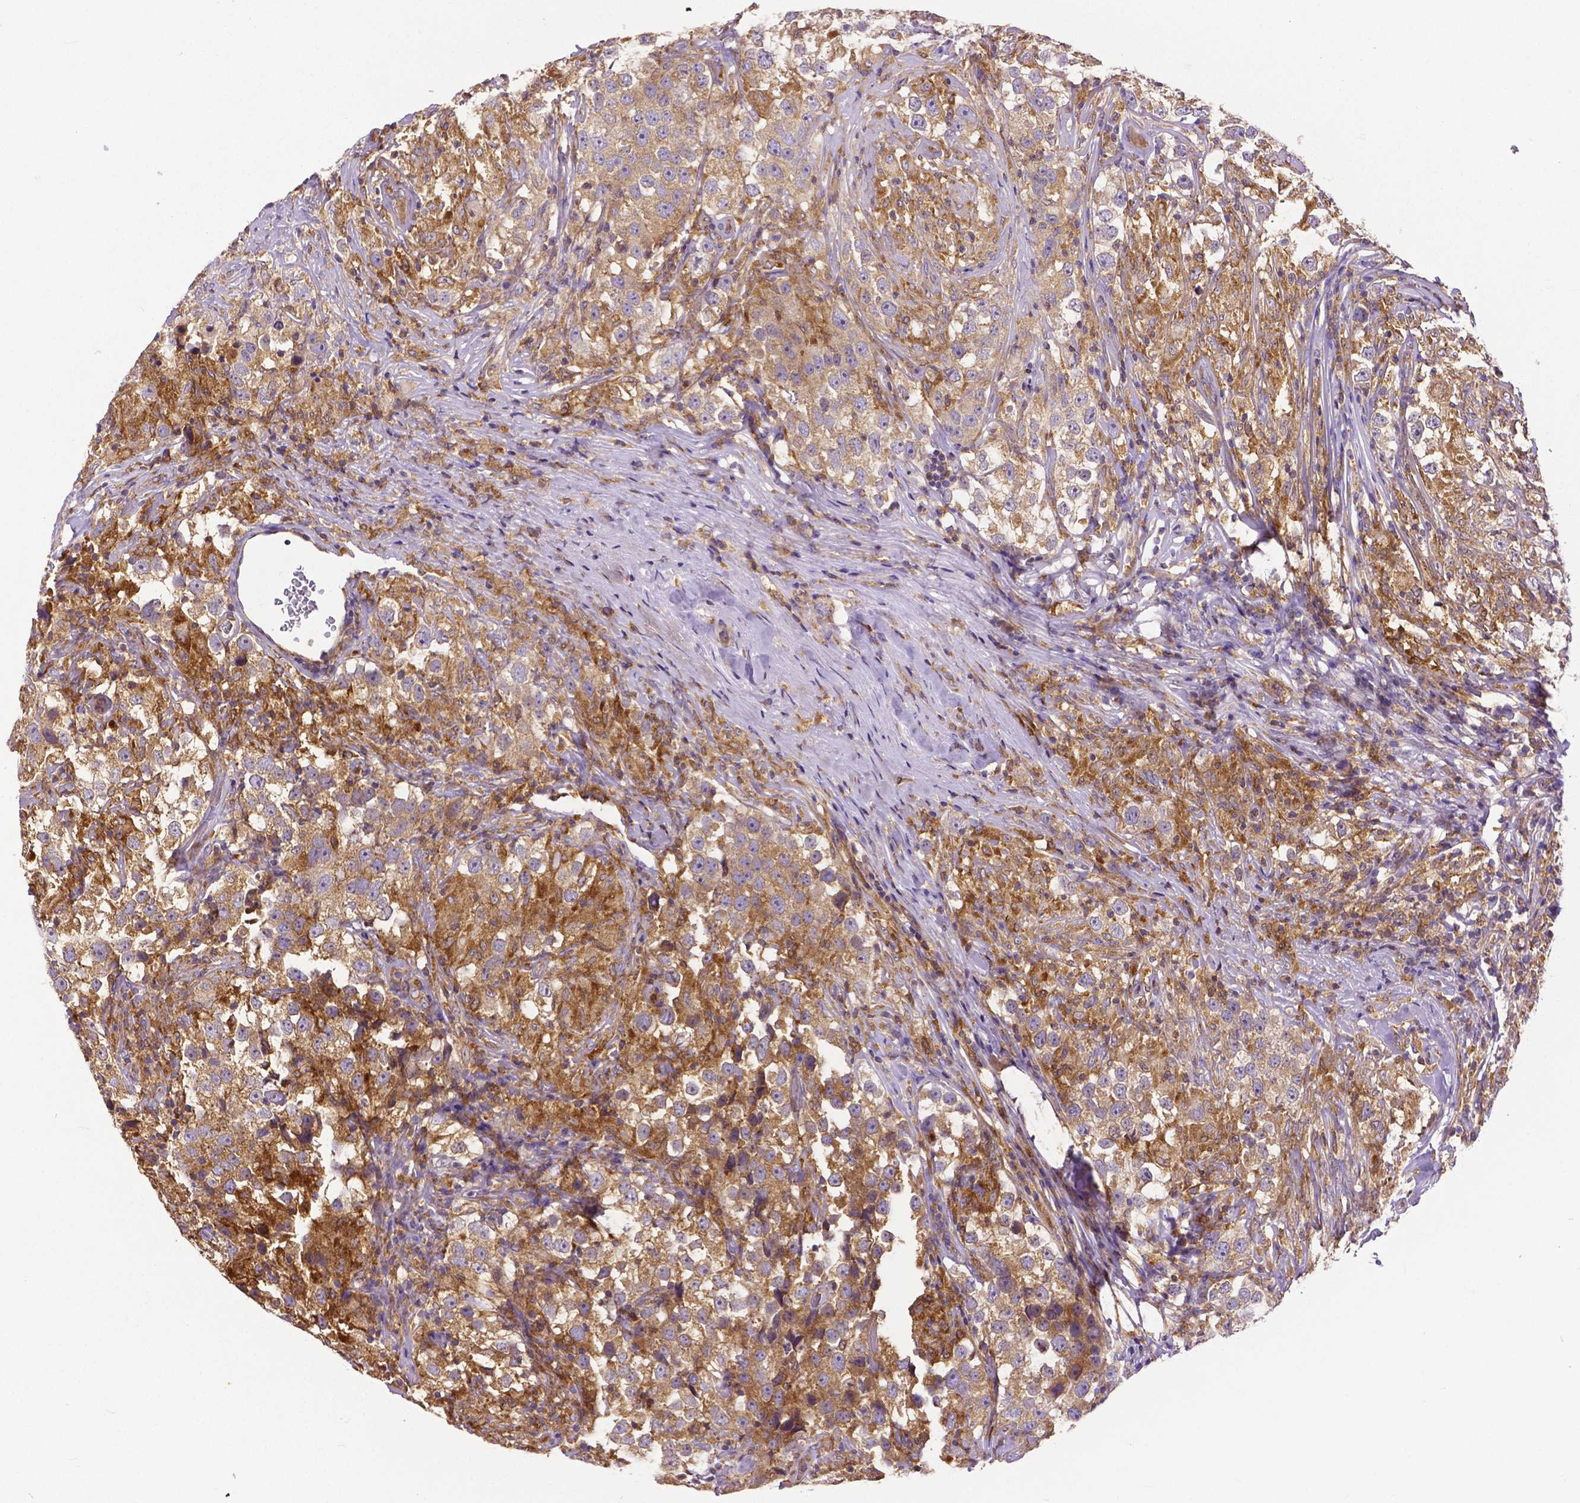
{"staining": {"intensity": "moderate", "quantity": ">75%", "location": "cytoplasmic/membranous"}, "tissue": "testis cancer", "cell_type": "Tumor cells", "image_type": "cancer", "snomed": [{"axis": "morphology", "description": "Seminoma, NOS"}, {"axis": "topography", "description": "Testis"}], "caption": "Human testis seminoma stained with a brown dye reveals moderate cytoplasmic/membranous positive expression in about >75% of tumor cells.", "gene": "DICER1", "patient": {"sex": "male", "age": 46}}